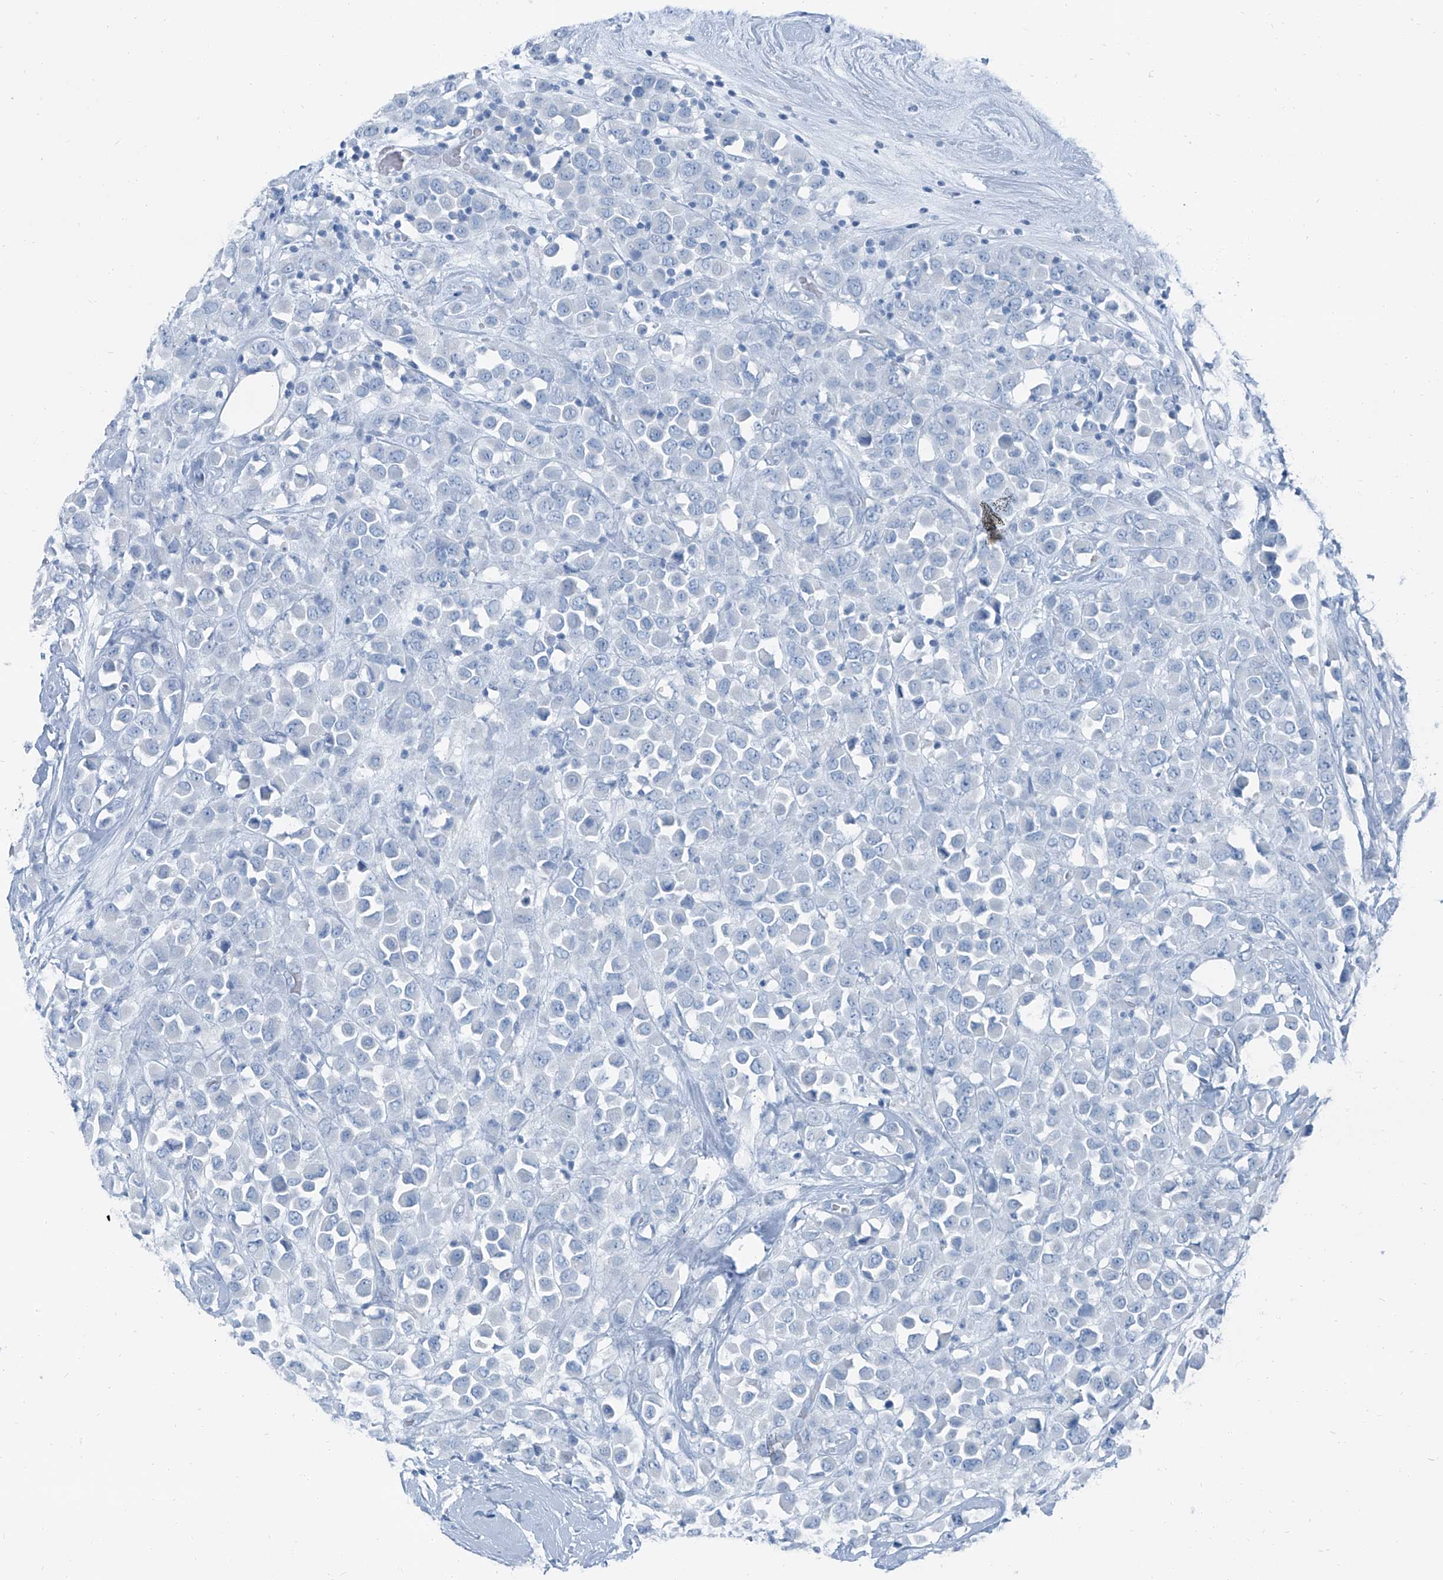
{"staining": {"intensity": "negative", "quantity": "none", "location": "none"}, "tissue": "breast cancer", "cell_type": "Tumor cells", "image_type": "cancer", "snomed": [{"axis": "morphology", "description": "Duct carcinoma"}, {"axis": "topography", "description": "Breast"}], "caption": "Immunohistochemical staining of human invasive ductal carcinoma (breast) exhibits no significant staining in tumor cells. The staining was performed using DAB (3,3'-diaminobenzidine) to visualize the protein expression in brown, while the nuclei were stained in blue with hematoxylin (Magnification: 20x).", "gene": "RGN", "patient": {"sex": "female", "age": 61}}